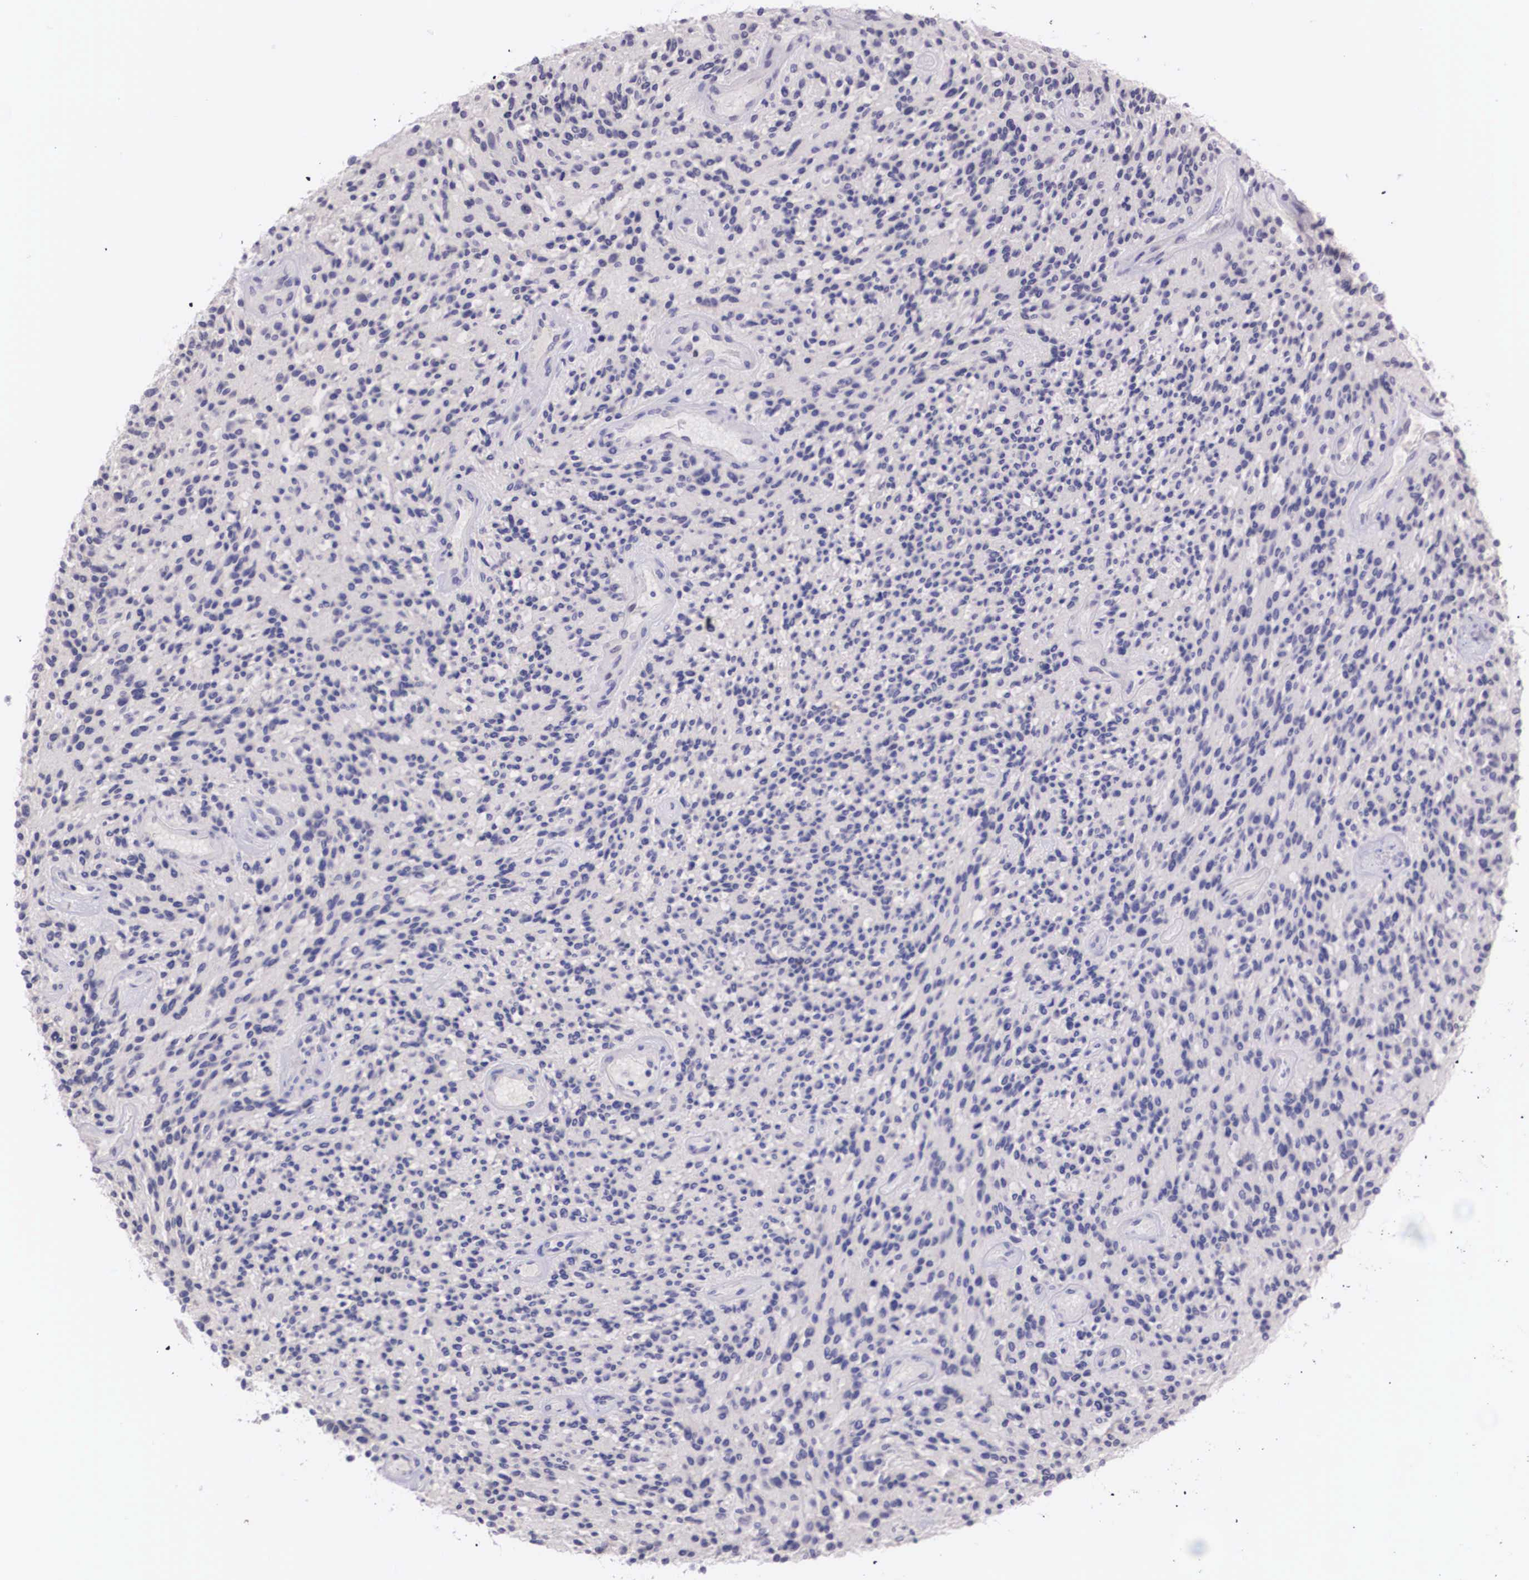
{"staining": {"intensity": "negative", "quantity": "none", "location": "none"}, "tissue": "glioma", "cell_type": "Tumor cells", "image_type": "cancer", "snomed": [{"axis": "morphology", "description": "Glioma, malignant, High grade"}, {"axis": "topography", "description": "Brain"}], "caption": "Glioma stained for a protein using immunohistochemistry demonstrates no positivity tumor cells.", "gene": "HMGN5", "patient": {"sex": "female", "age": 13}}